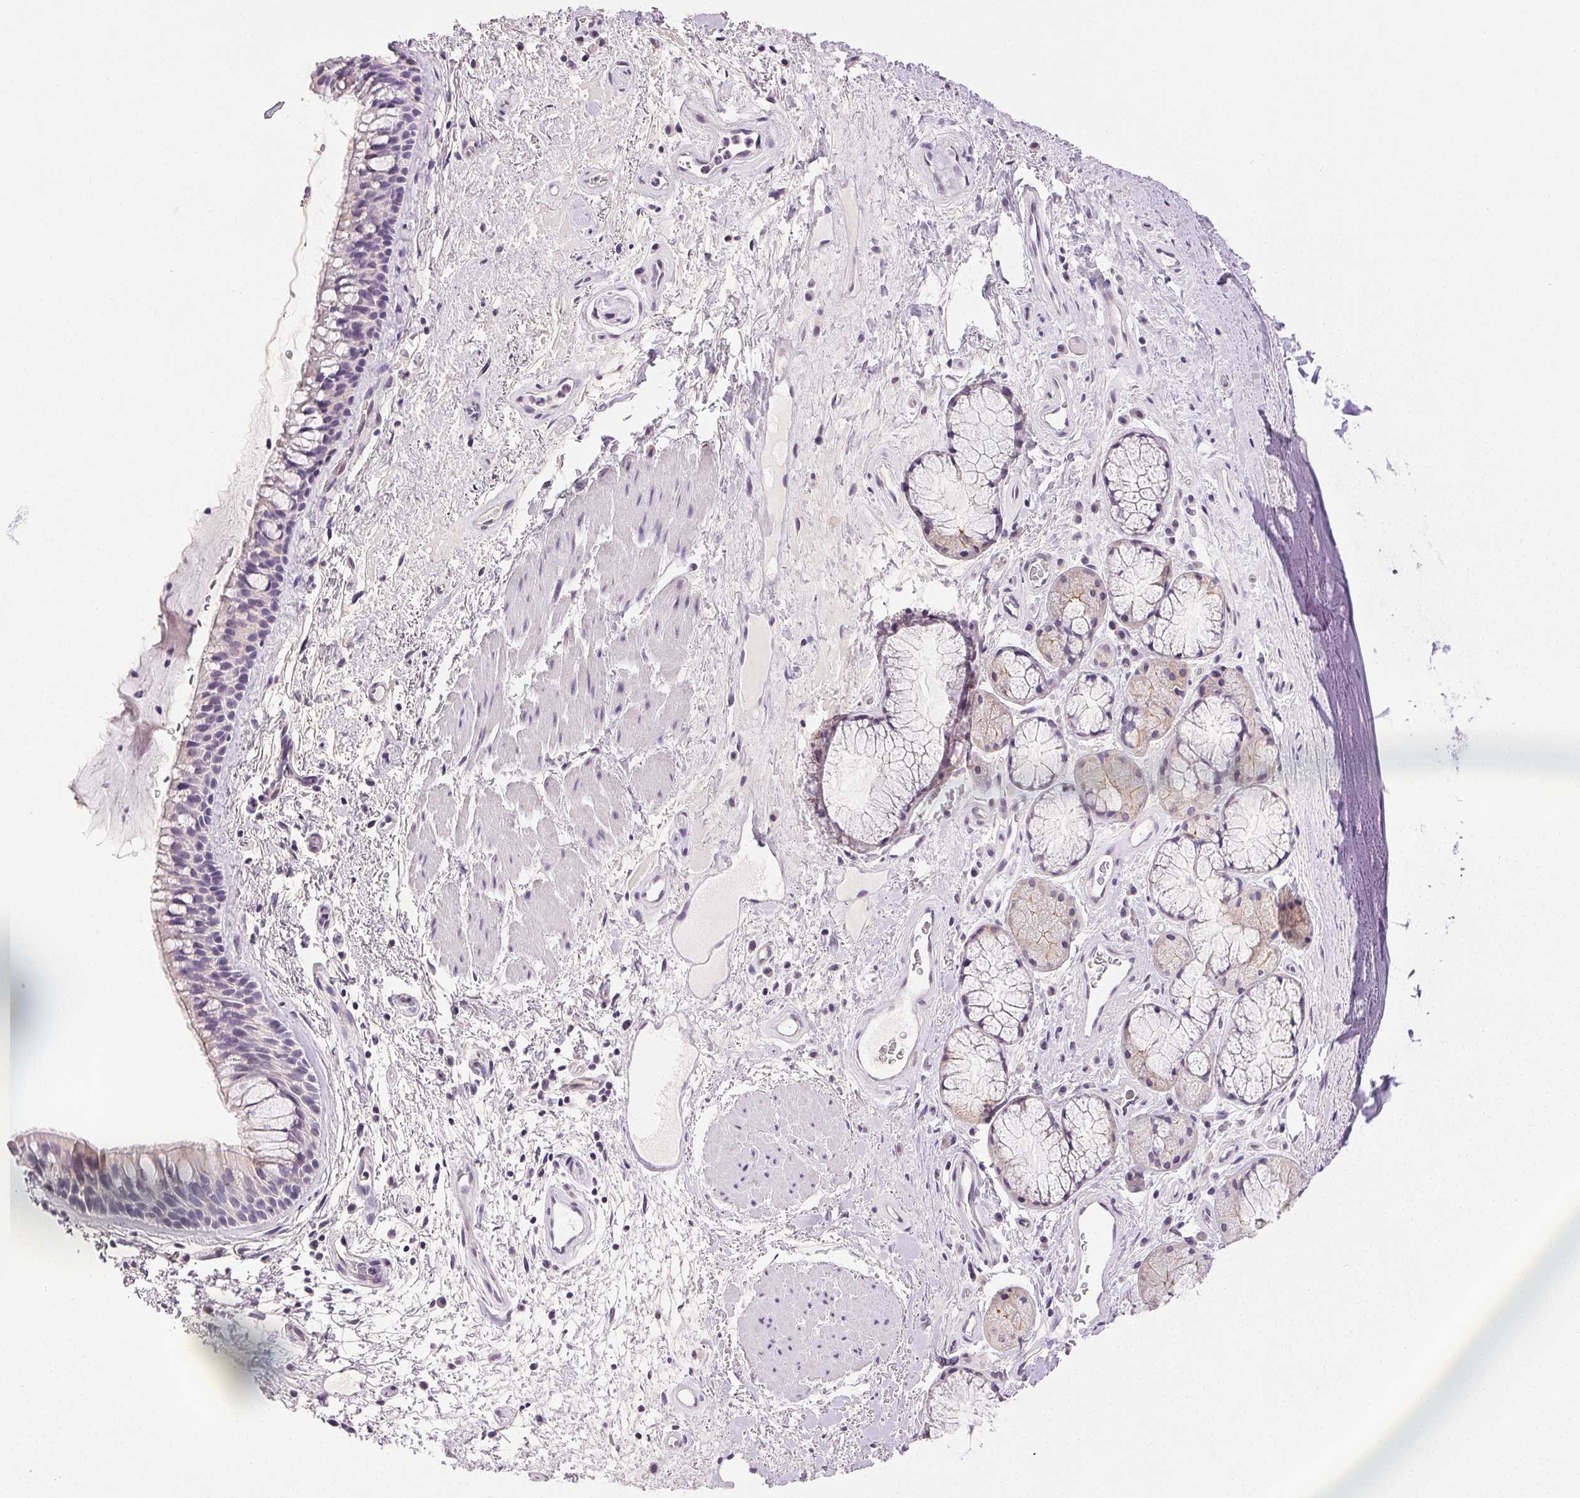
{"staining": {"intensity": "negative", "quantity": "none", "location": "none"}, "tissue": "bronchus", "cell_type": "Respiratory epithelial cells", "image_type": "normal", "snomed": [{"axis": "morphology", "description": "Normal tissue, NOS"}, {"axis": "topography", "description": "Bronchus"}], "caption": "Respiratory epithelial cells show no significant expression in benign bronchus. The staining is performed using DAB (3,3'-diaminobenzidine) brown chromogen with nuclei counter-stained in using hematoxylin.", "gene": "PLCB1", "patient": {"sex": "male", "age": 48}}